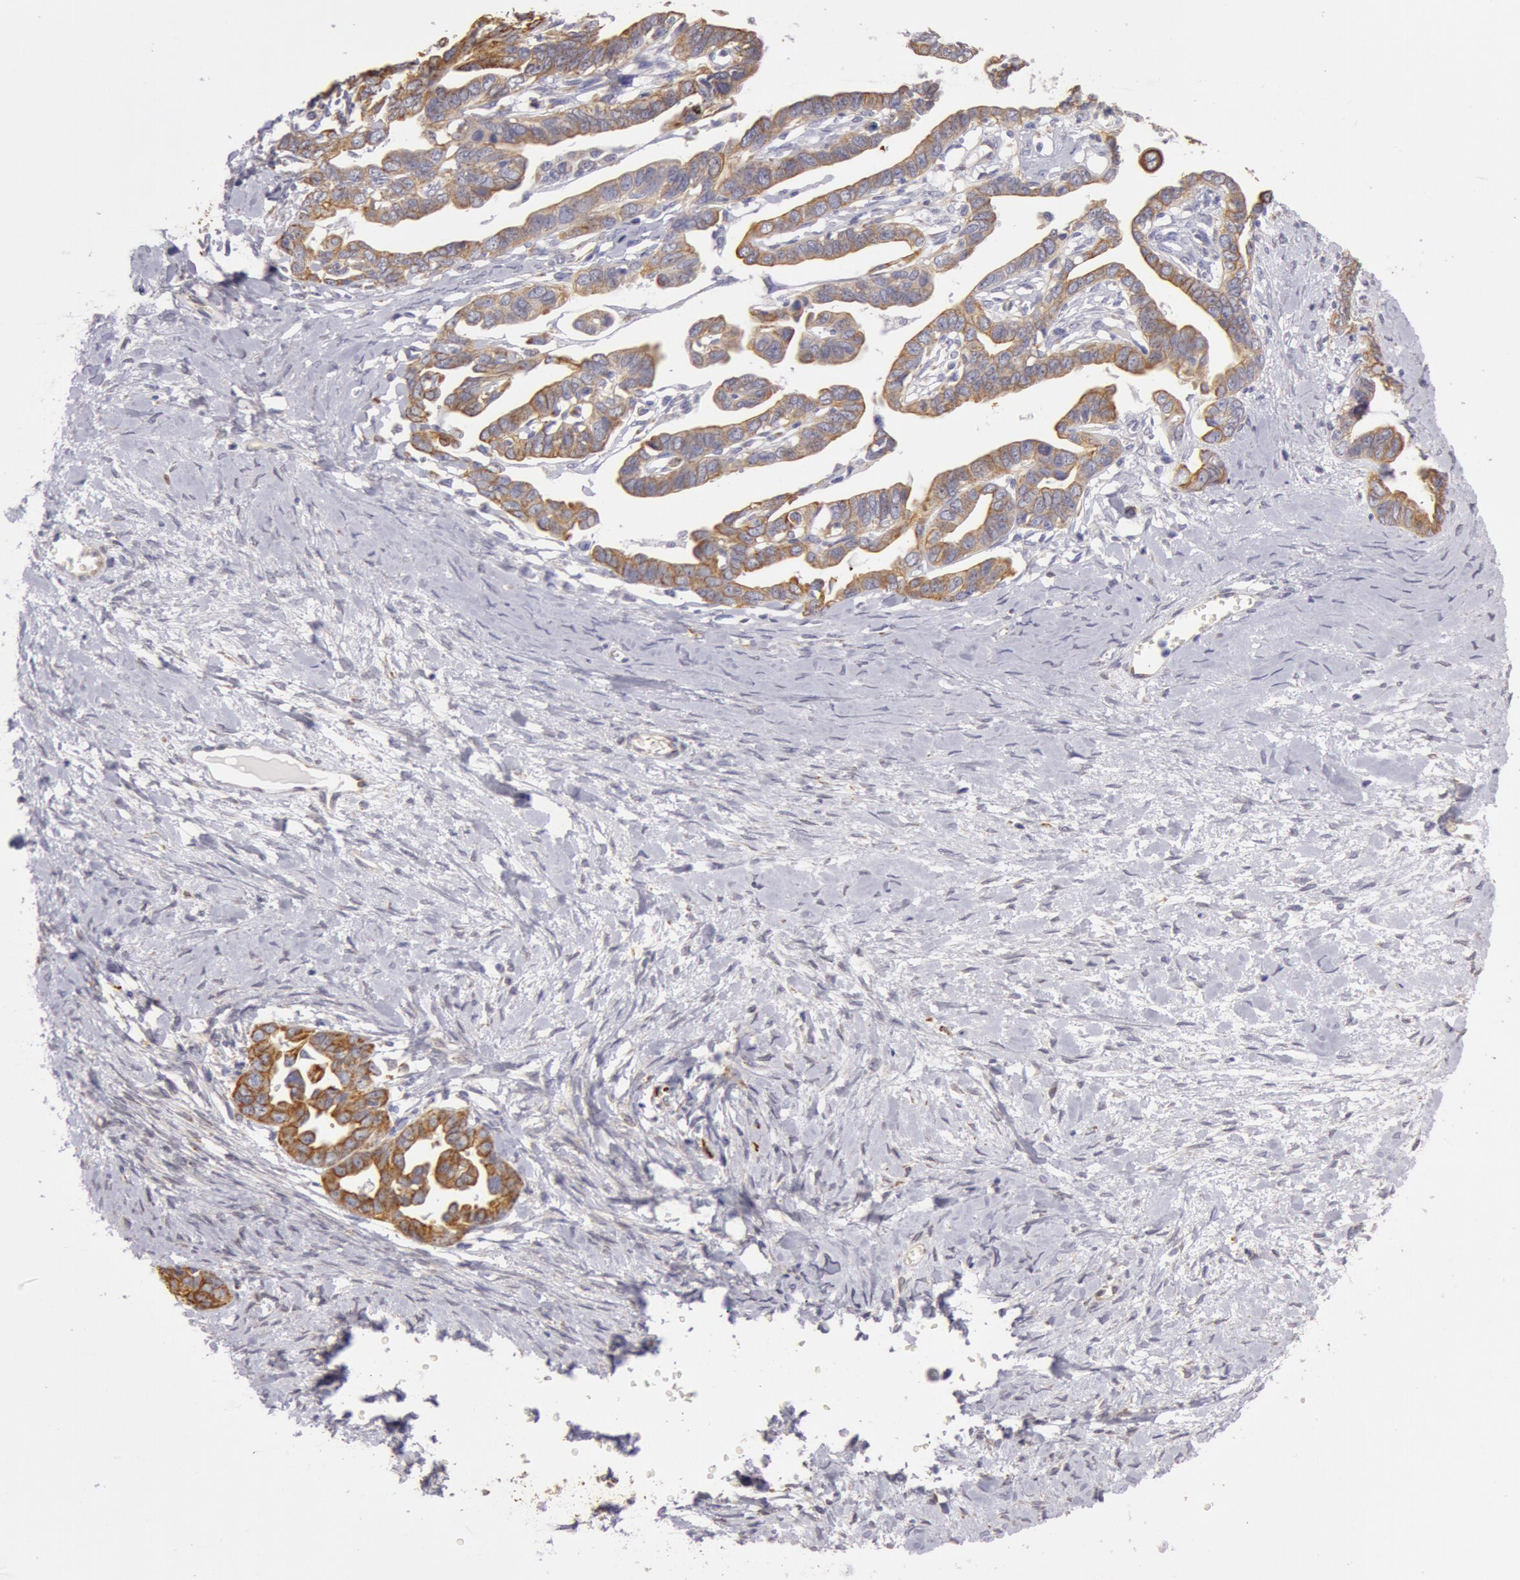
{"staining": {"intensity": "moderate", "quantity": ">75%", "location": "cytoplasmic/membranous"}, "tissue": "ovarian cancer", "cell_type": "Tumor cells", "image_type": "cancer", "snomed": [{"axis": "morphology", "description": "Cystadenocarcinoma, serous, NOS"}, {"axis": "topography", "description": "Ovary"}], "caption": "Immunohistochemistry (DAB) staining of human ovarian cancer exhibits moderate cytoplasmic/membranous protein staining in approximately >75% of tumor cells. The staining is performed using DAB brown chromogen to label protein expression. The nuclei are counter-stained blue using hematoxylin.", "gene": "KRT18", "patient": {"sex": "female", "age": 69}}